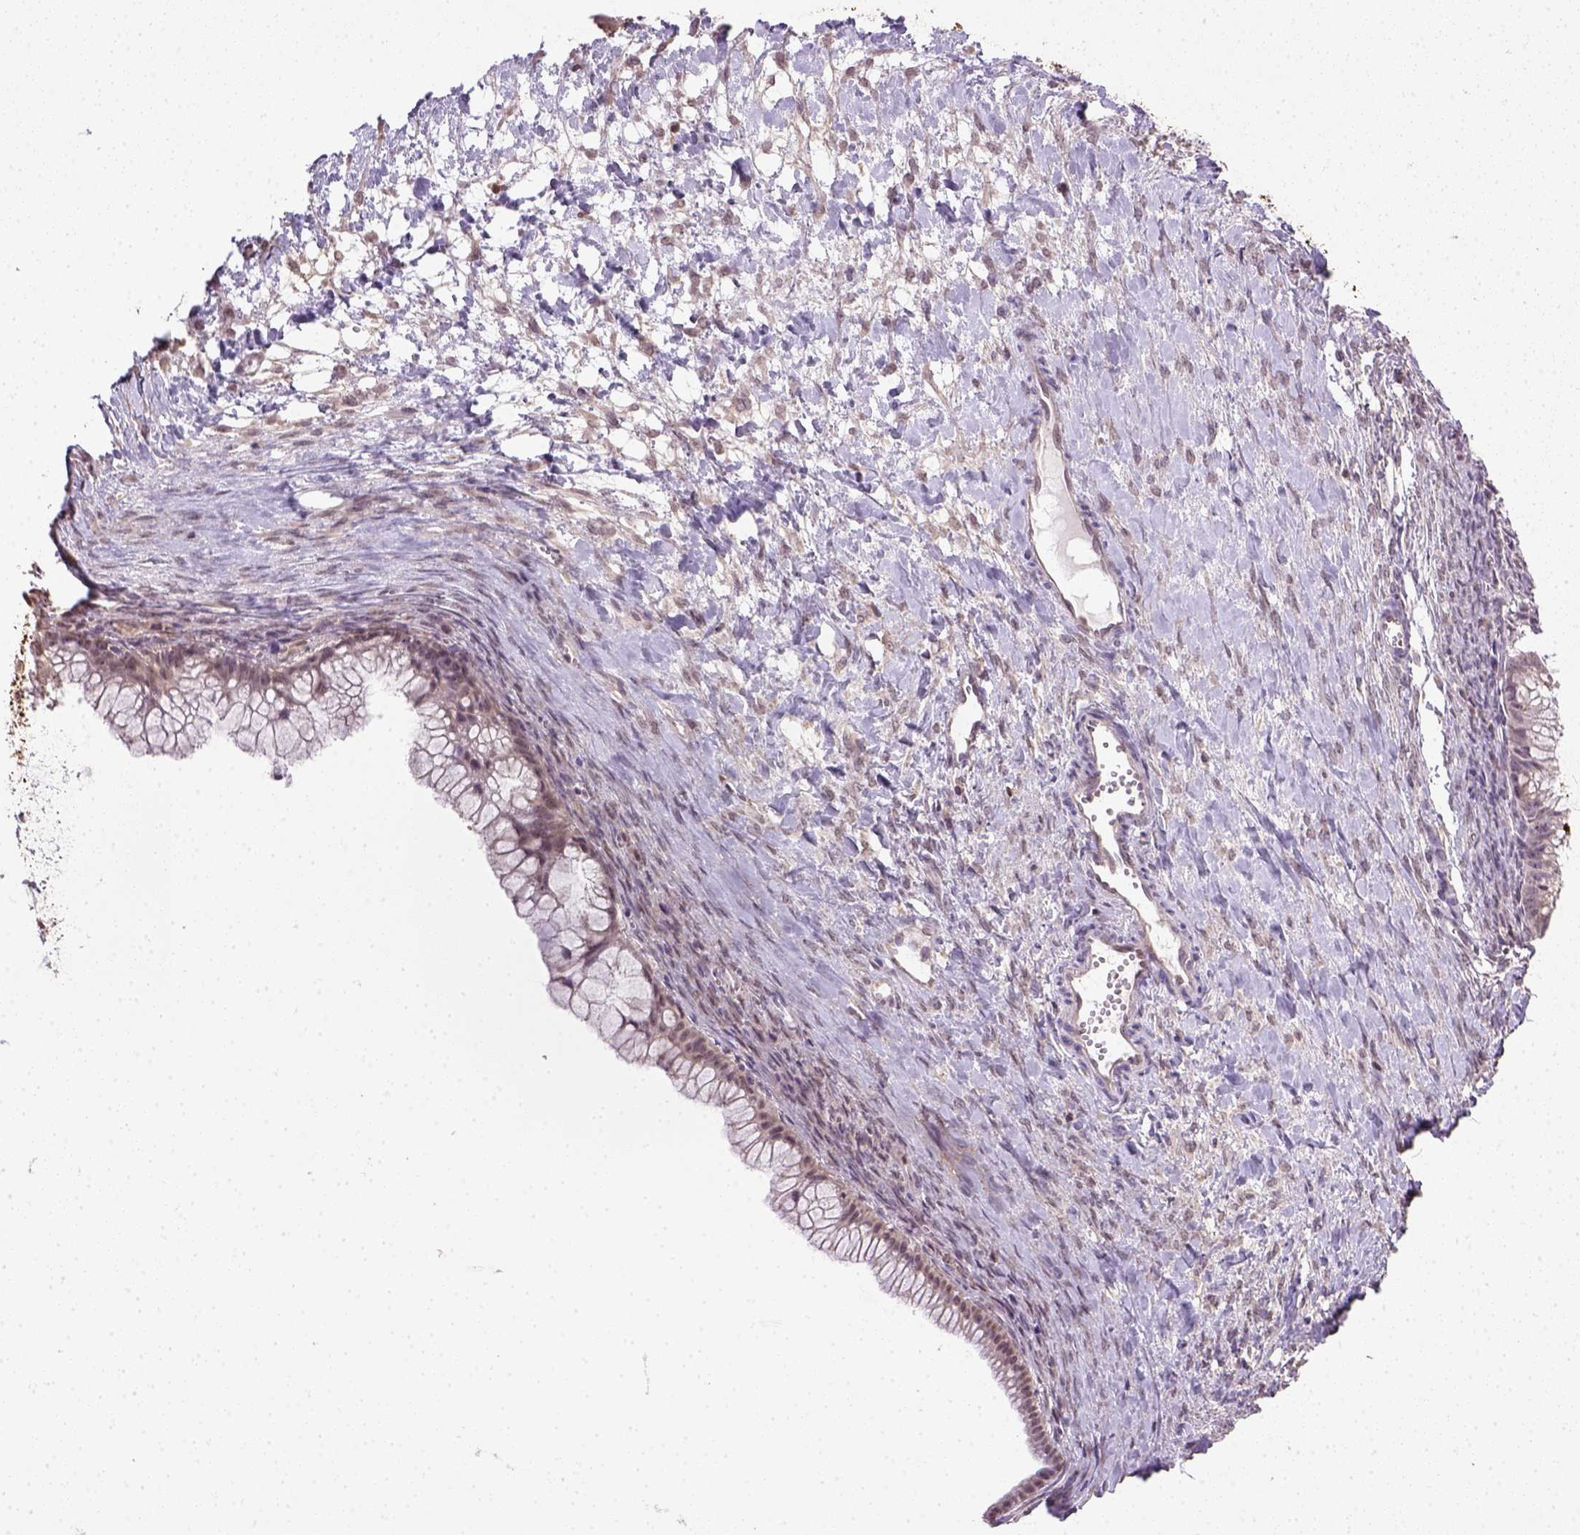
{"staining": {"intensity": "weak", "quantity": "<25%", "location": "cytoplasmic/membranous"}, "tissue": "ovarian cancer", "cell_type": "Tumor cells", "image_type": "cancer", "snomed": [{"axis": "morphology", "description": "Cystadenocarcinoma, mucinous, NOS"}, {"axis": "topography", "description": "Ovary"}], "caption": "A high-resolution micrograph shows IHC staining of ovarian mucinous cystadenocarcinoma, which exhibits no significant staining in tumor cells. Brightfield microscopy of immunohistochemistry stained with DAB (brown) and hematoxylin (blue), captured at high magnification.", "gene": "NUDT10", "patient": {"sex": "female", "age": 41}}